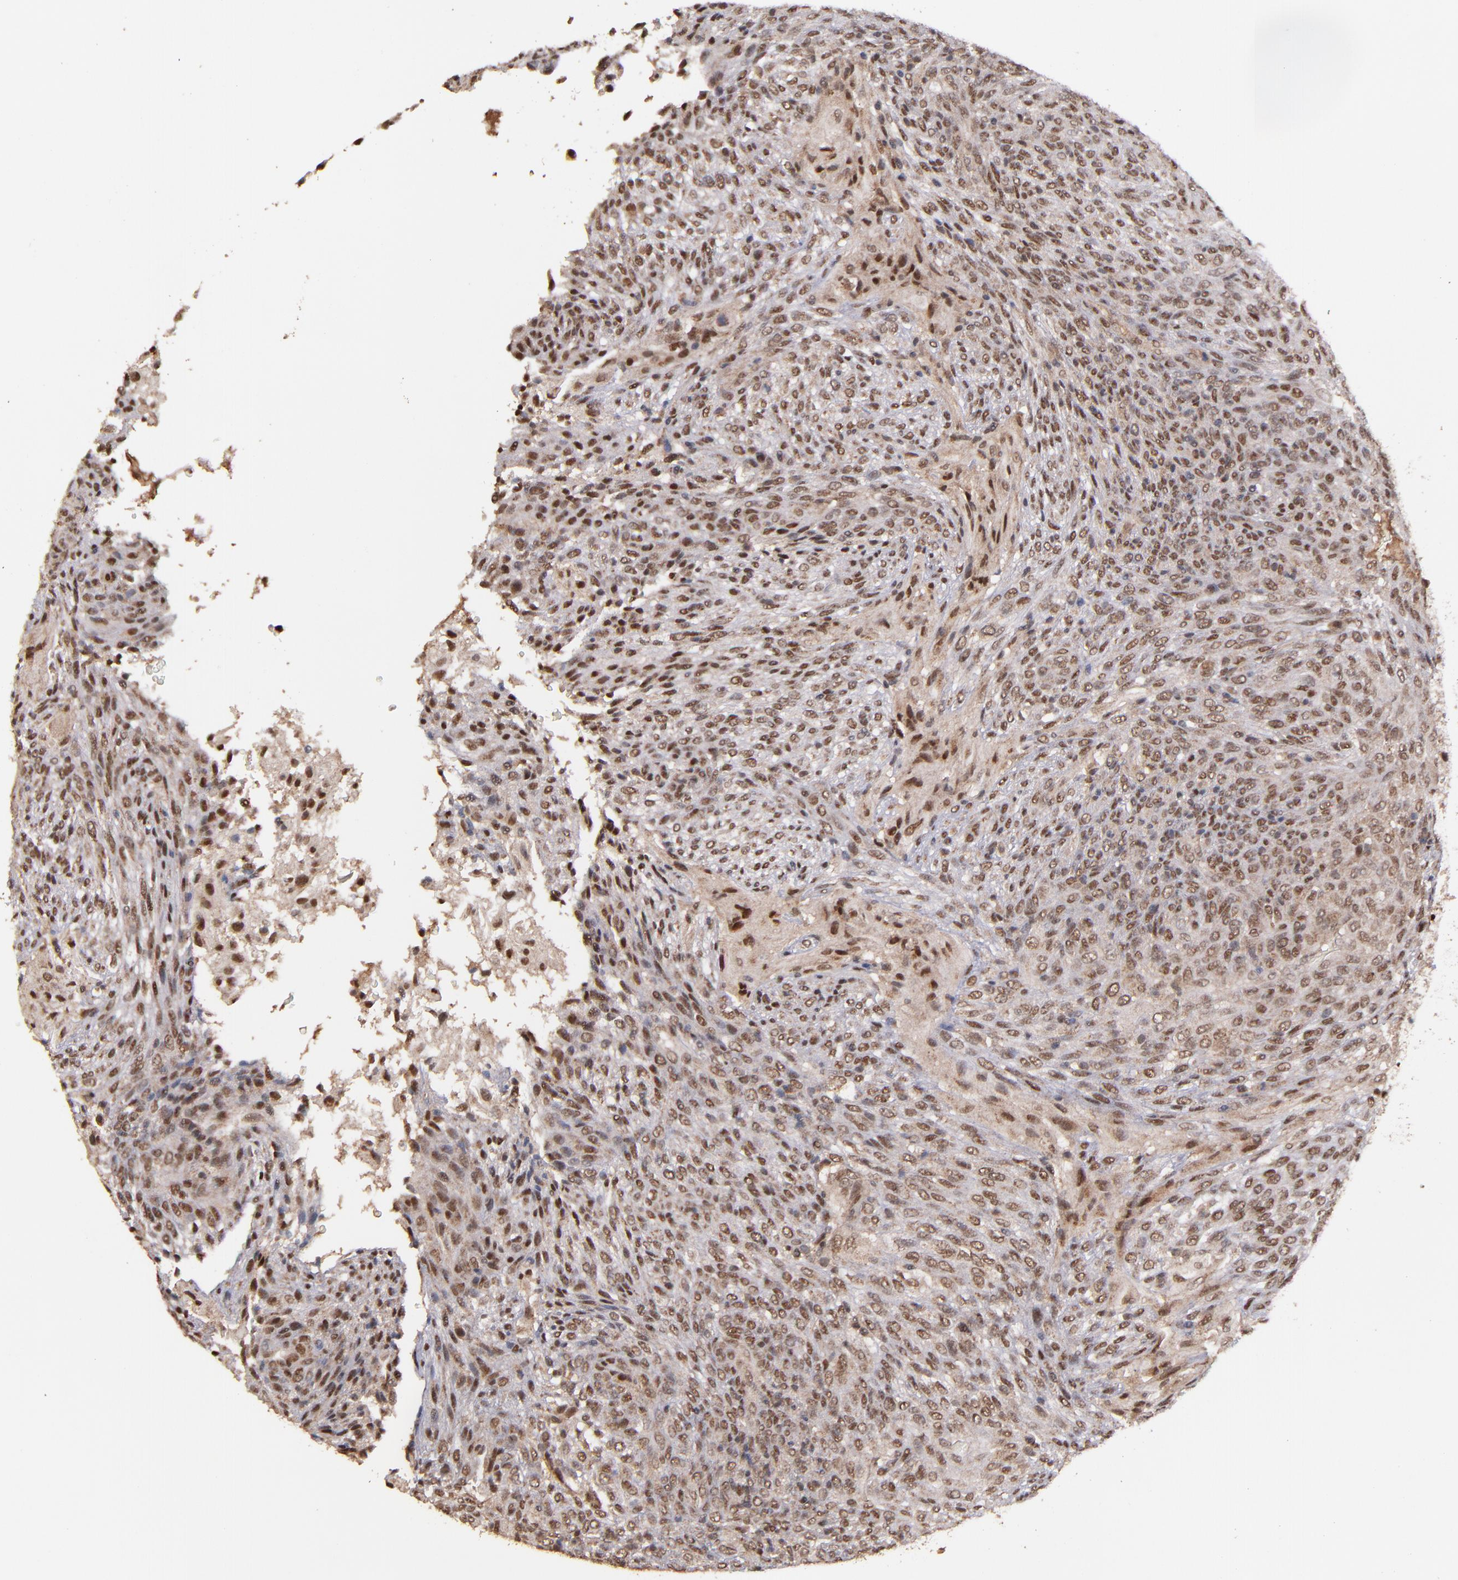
{"staining": {"intensity": "moderate", "quantity": ">75%", "location": "cytoplasmic/membranous,nuclear"}, "tissue": "glioma", "cell_type": "Tumor cells", "image_type": "cancer", "snomed": [{"axis": "morphology", "description": "Glioma, malignant, High grade"}, {"axis": "topography", "description": "Cerebral cortex"}], "caption": "There is medium levels of moderate cytoplasmic/membranous and nuclear staining in tumor cells of glioma, as demonstrated by immunohistochemical staining (brown color).", "gene": "EAPP", "patient": {"sex": "female", "age": 55}}